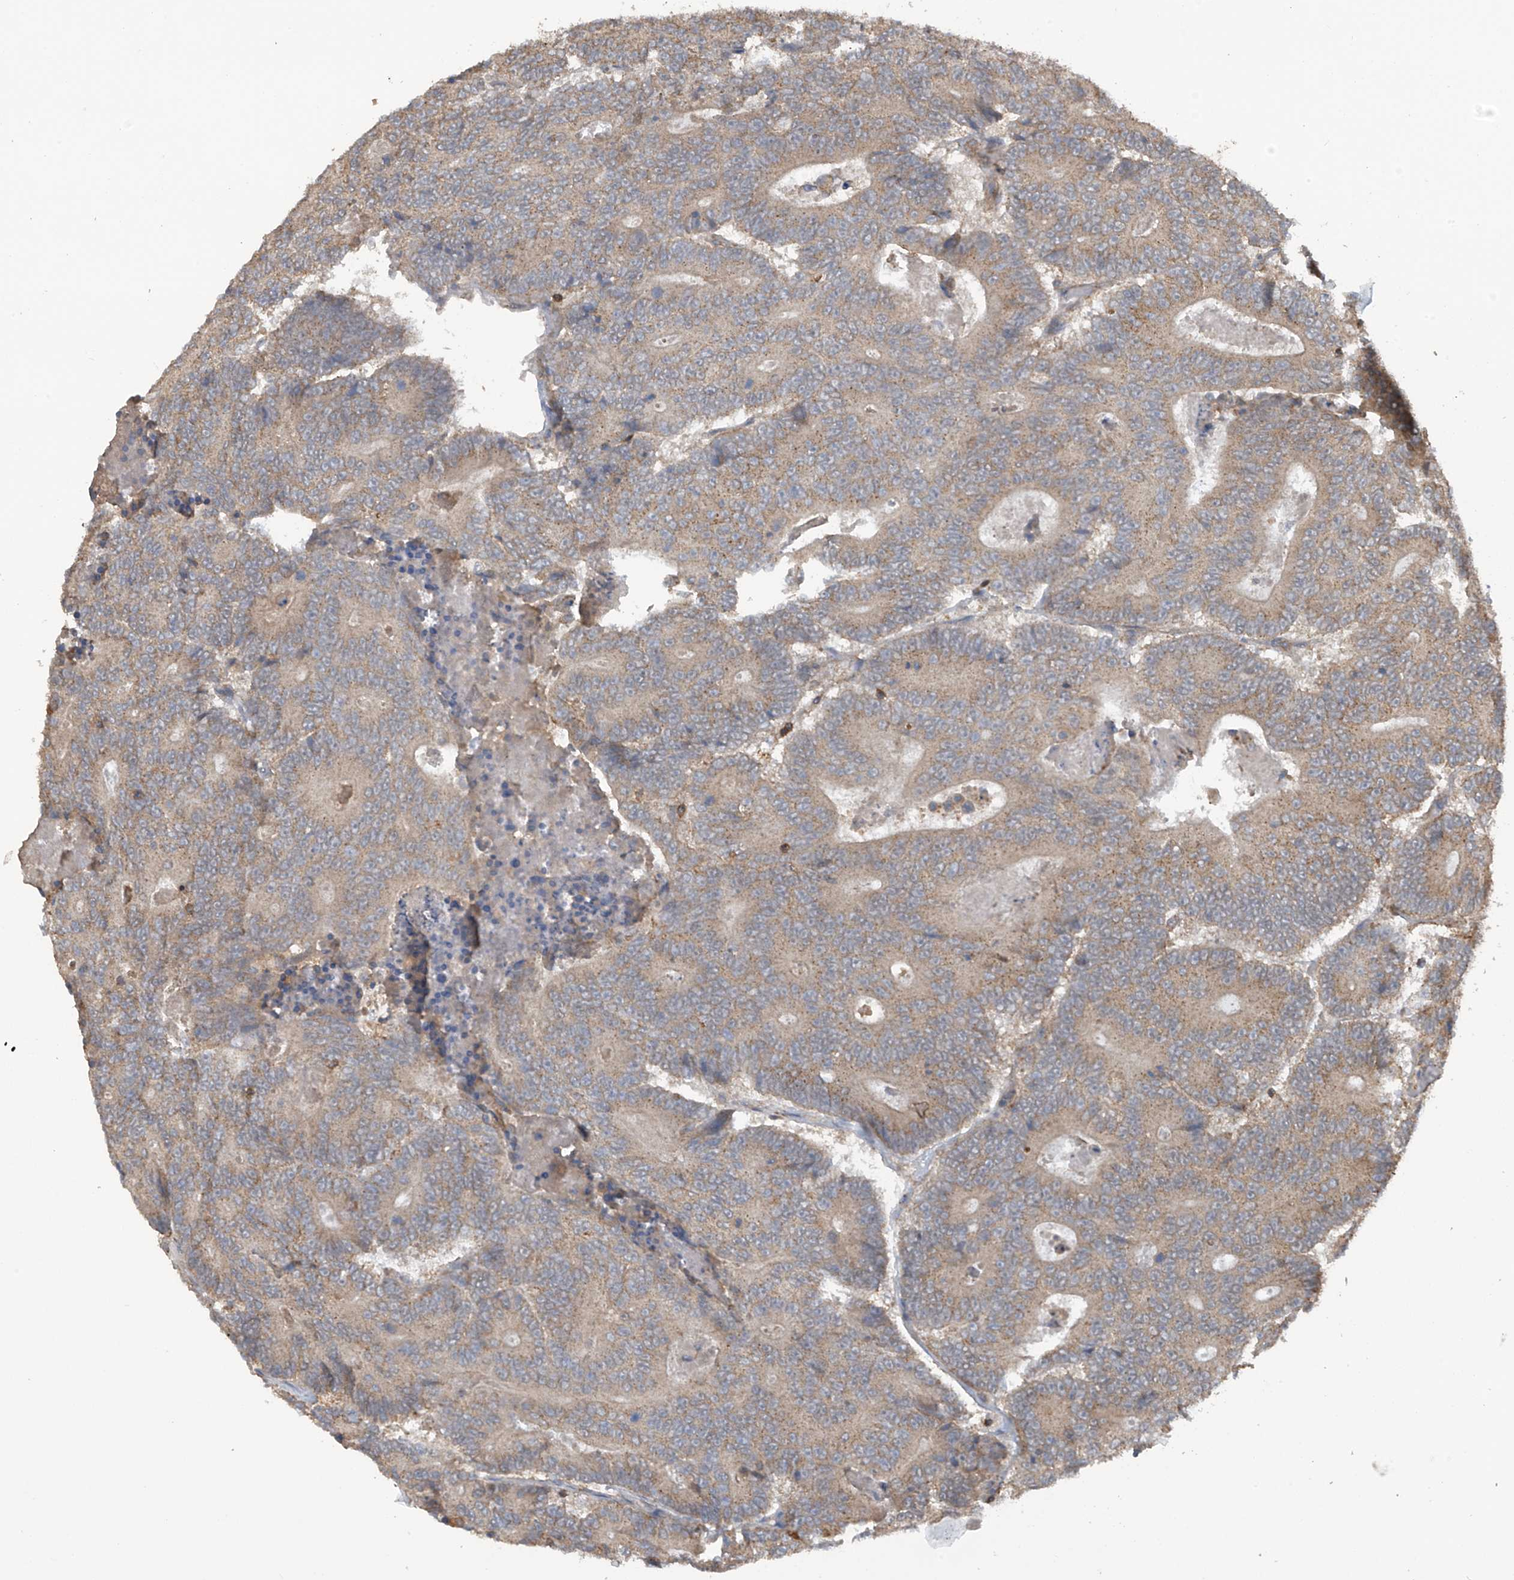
{"staining": {"intensity": "moderate", "quantity": ">75%", "location": "cytoplasmic/membranous"}, "tissue": "colorectal cancer", "cell_type": "Tumor cells", "image_type": "cancer", "snomed": [{"axis": "morphology", "description": "Adenocarcinoma, NOS"}, {"axis": "topography", "description": "Colon"}], "caption": "Approximately >75% of tumor cells in adenocarcinoma (colorectal) reveal moderate cytoplasmic/membranous protein positivity as visualized by brown immunohistochemical staining.", "gene": "COX10", "patient": {"sex": "male", "age": 83}}